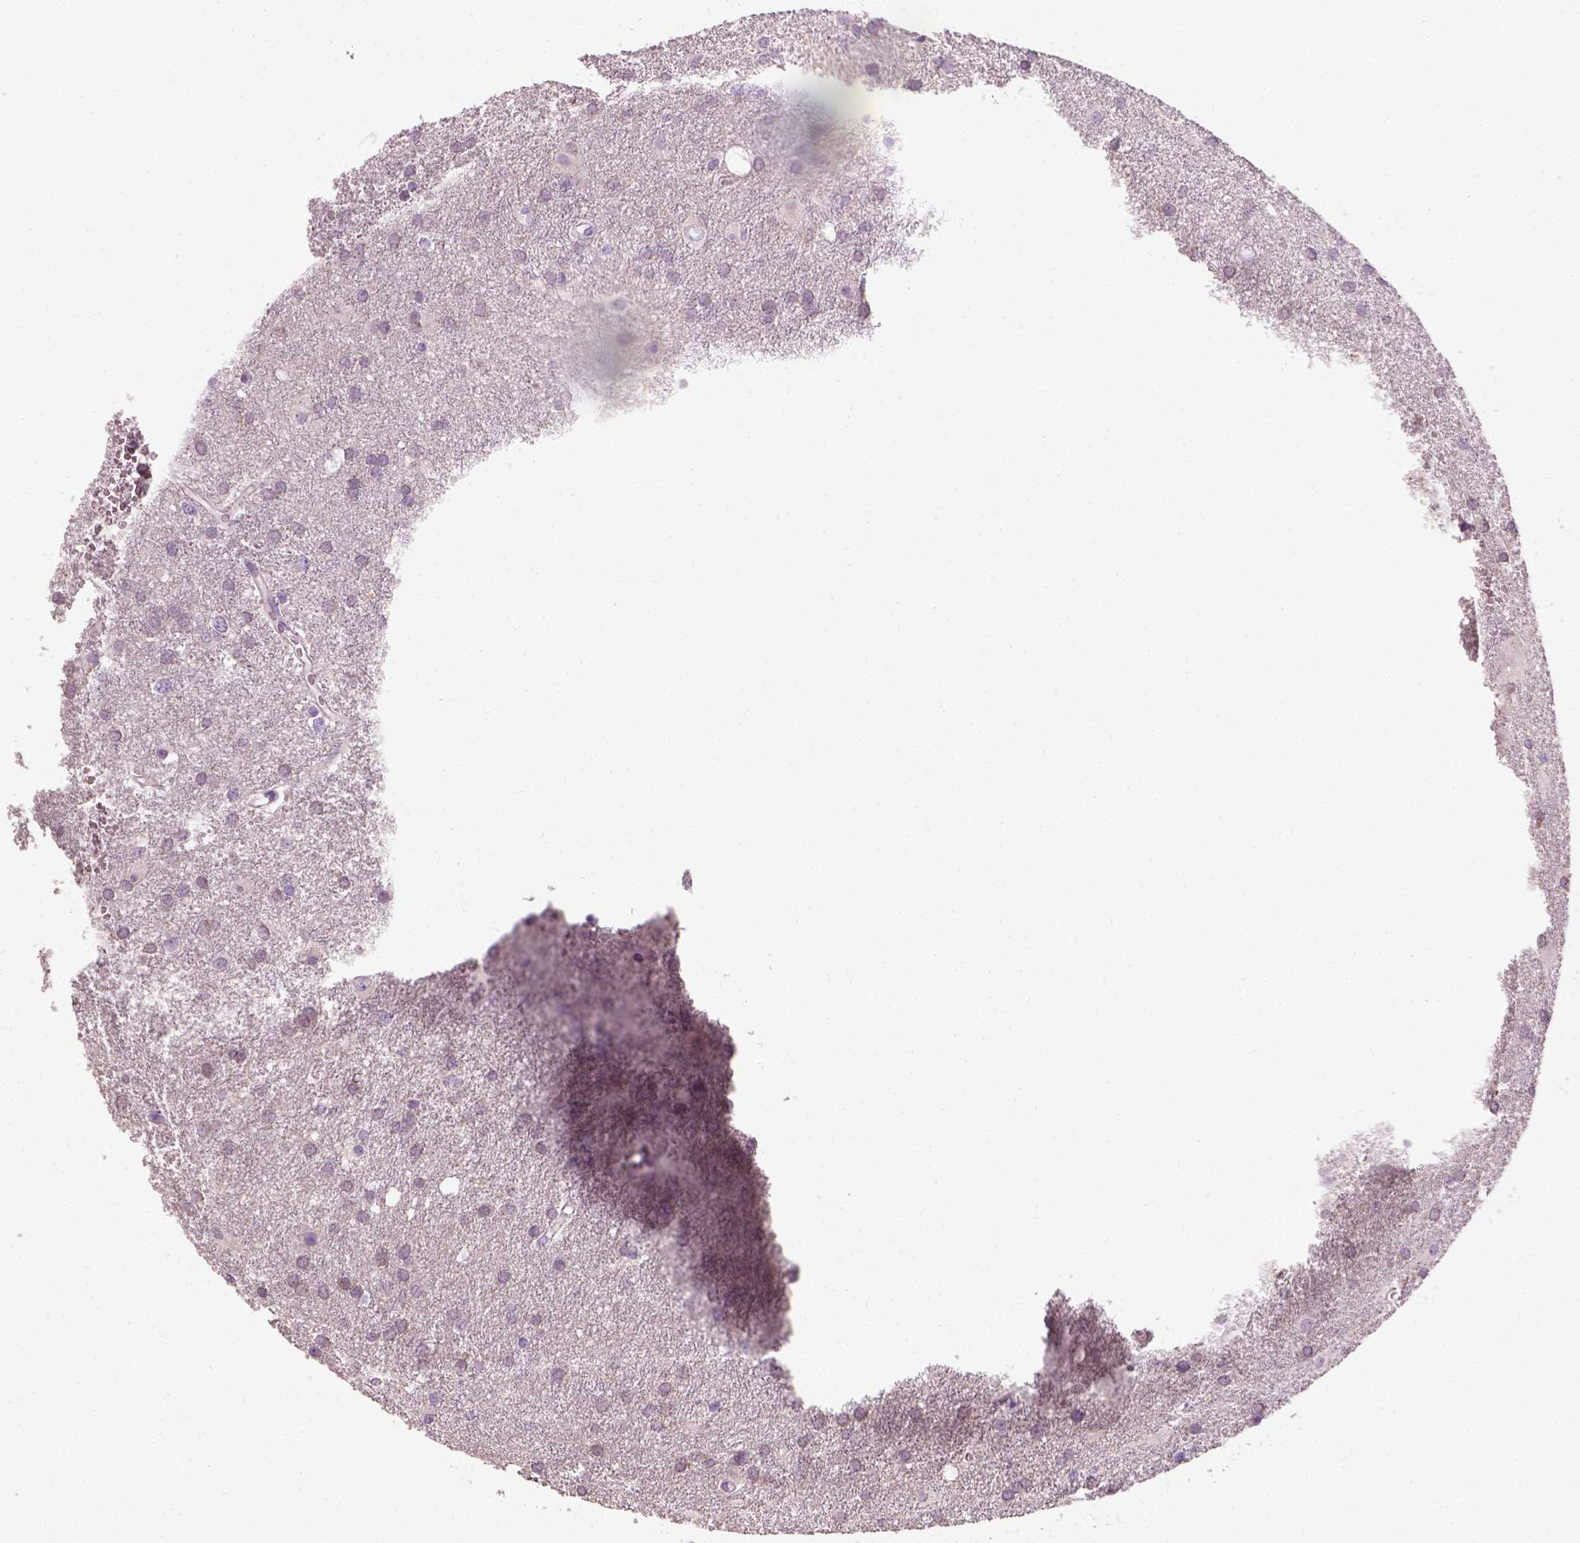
{"staining": {"intensity": "negative", "quantity": "none", "location": "none"}, "tissue": "glioma", "cell_type": "Tumor cells", "image_type": "cancer", "snomed": [{"axis": "morphology", "description": "Glioma, malignant, Low grade"}, {"axis": "topography", "description": "Brain"}], "caption": "This is an immunohistochemistry photomicrograph of human malignant glioma (low-grade). There is no expression in tumor cells.", "gene": "ELOVL3", "patient": {"sex": "male", "age": 58}}